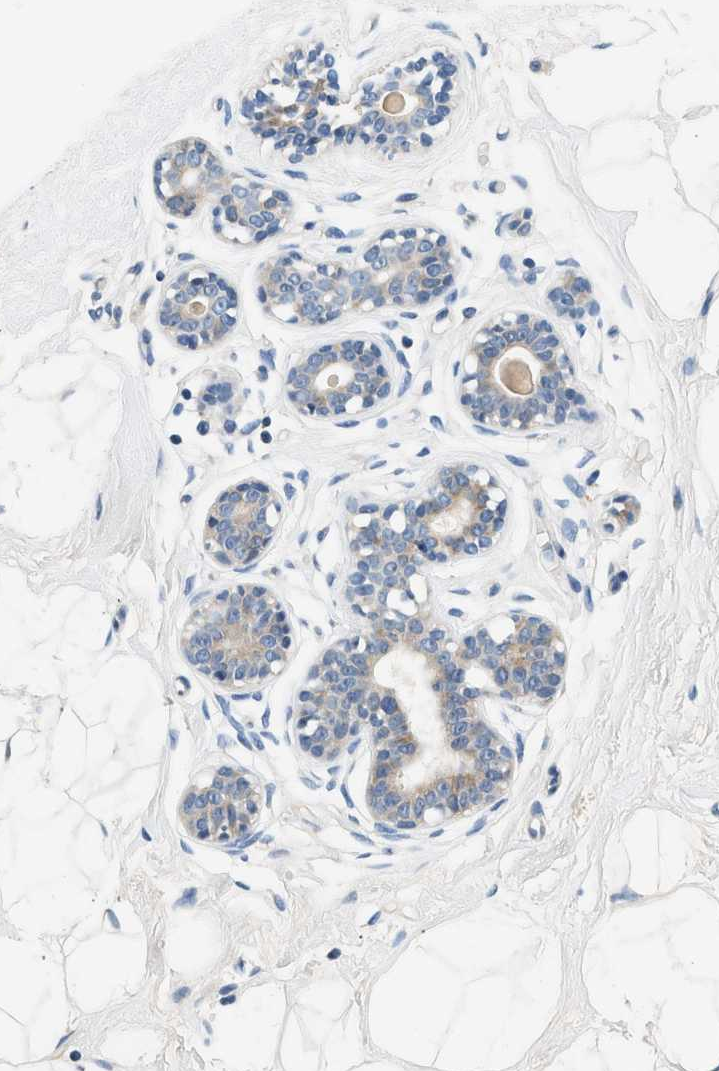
{"staining": {"intensity": "negative", "quantity": "none", "location": "none"}, "tissue": "breast", "cell_type": "Adipocytes", "image_type": "normal", "snomed": [{"axis": "morphology", "description": "Normal tissue, NOS"}, {"axis": "topography", "description": "Breast"}], "caption": "Immunohistochemical staining of normal human breast displays no significant expression in adipocytes. Nuclei are stained in blue.", "gene": "SLC35E1", "patient": {"sex": "female", "age": 23}}